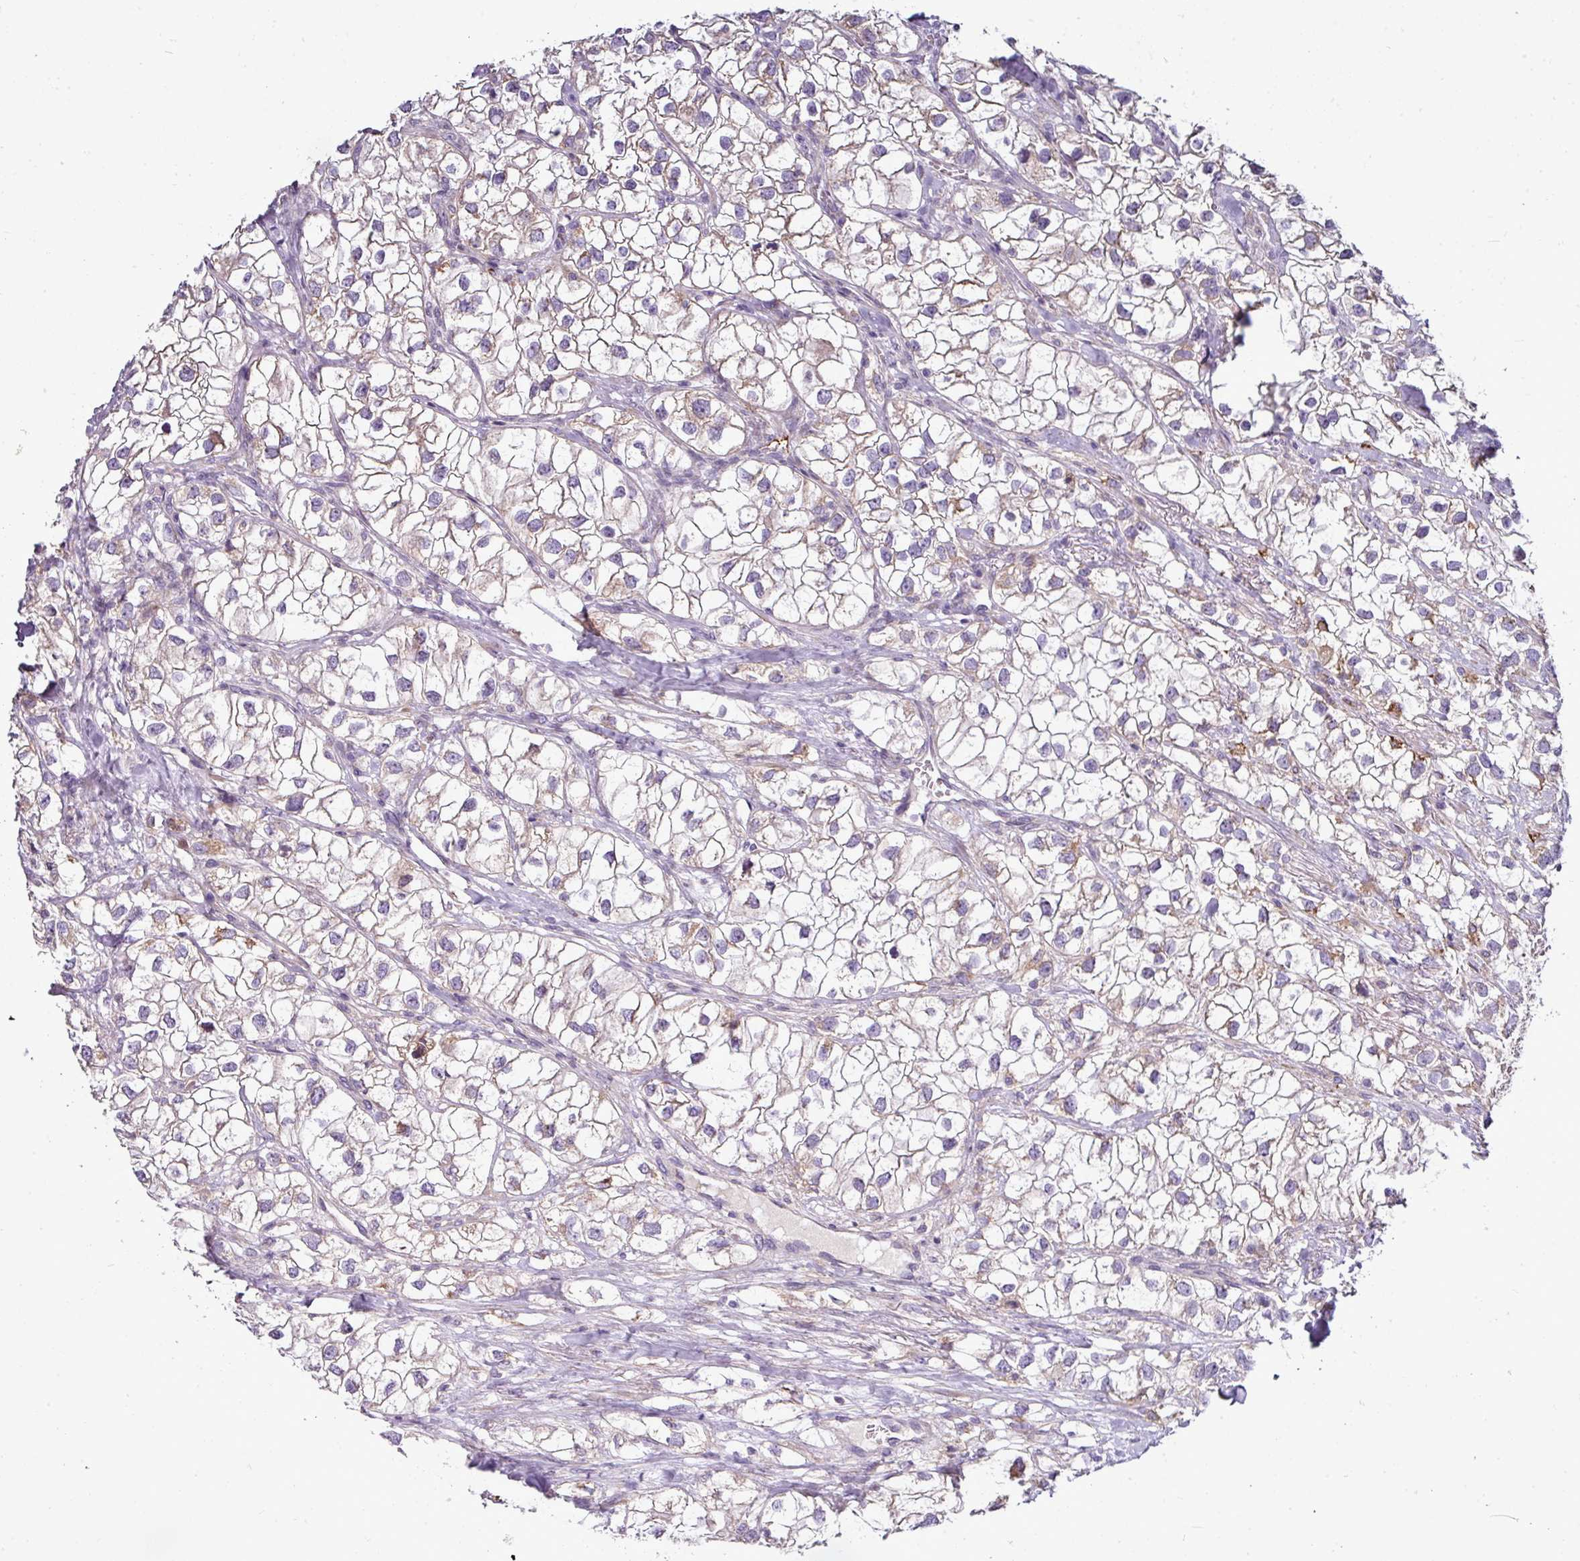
{"staining": {"intensity": "weak", "quantity": "25%-75%", "location": "cytoplasmic/membranous"}, "tissue": "renal cancer", "cell_type": "Tumor cells", "image_type": "cancer", "snomed": [{"axis": "morphology", "description": "Adenocarcinoma, NOS"}, {"axis": "topography", "description": "Kidney"}], "caption": "The immunohistochemical stain labels weak cytoplasmic/membranous positivity in tumor cells of renal cancer tissue.", "gene": "GAN", "patient": {"sex": "male", "age": 59}}